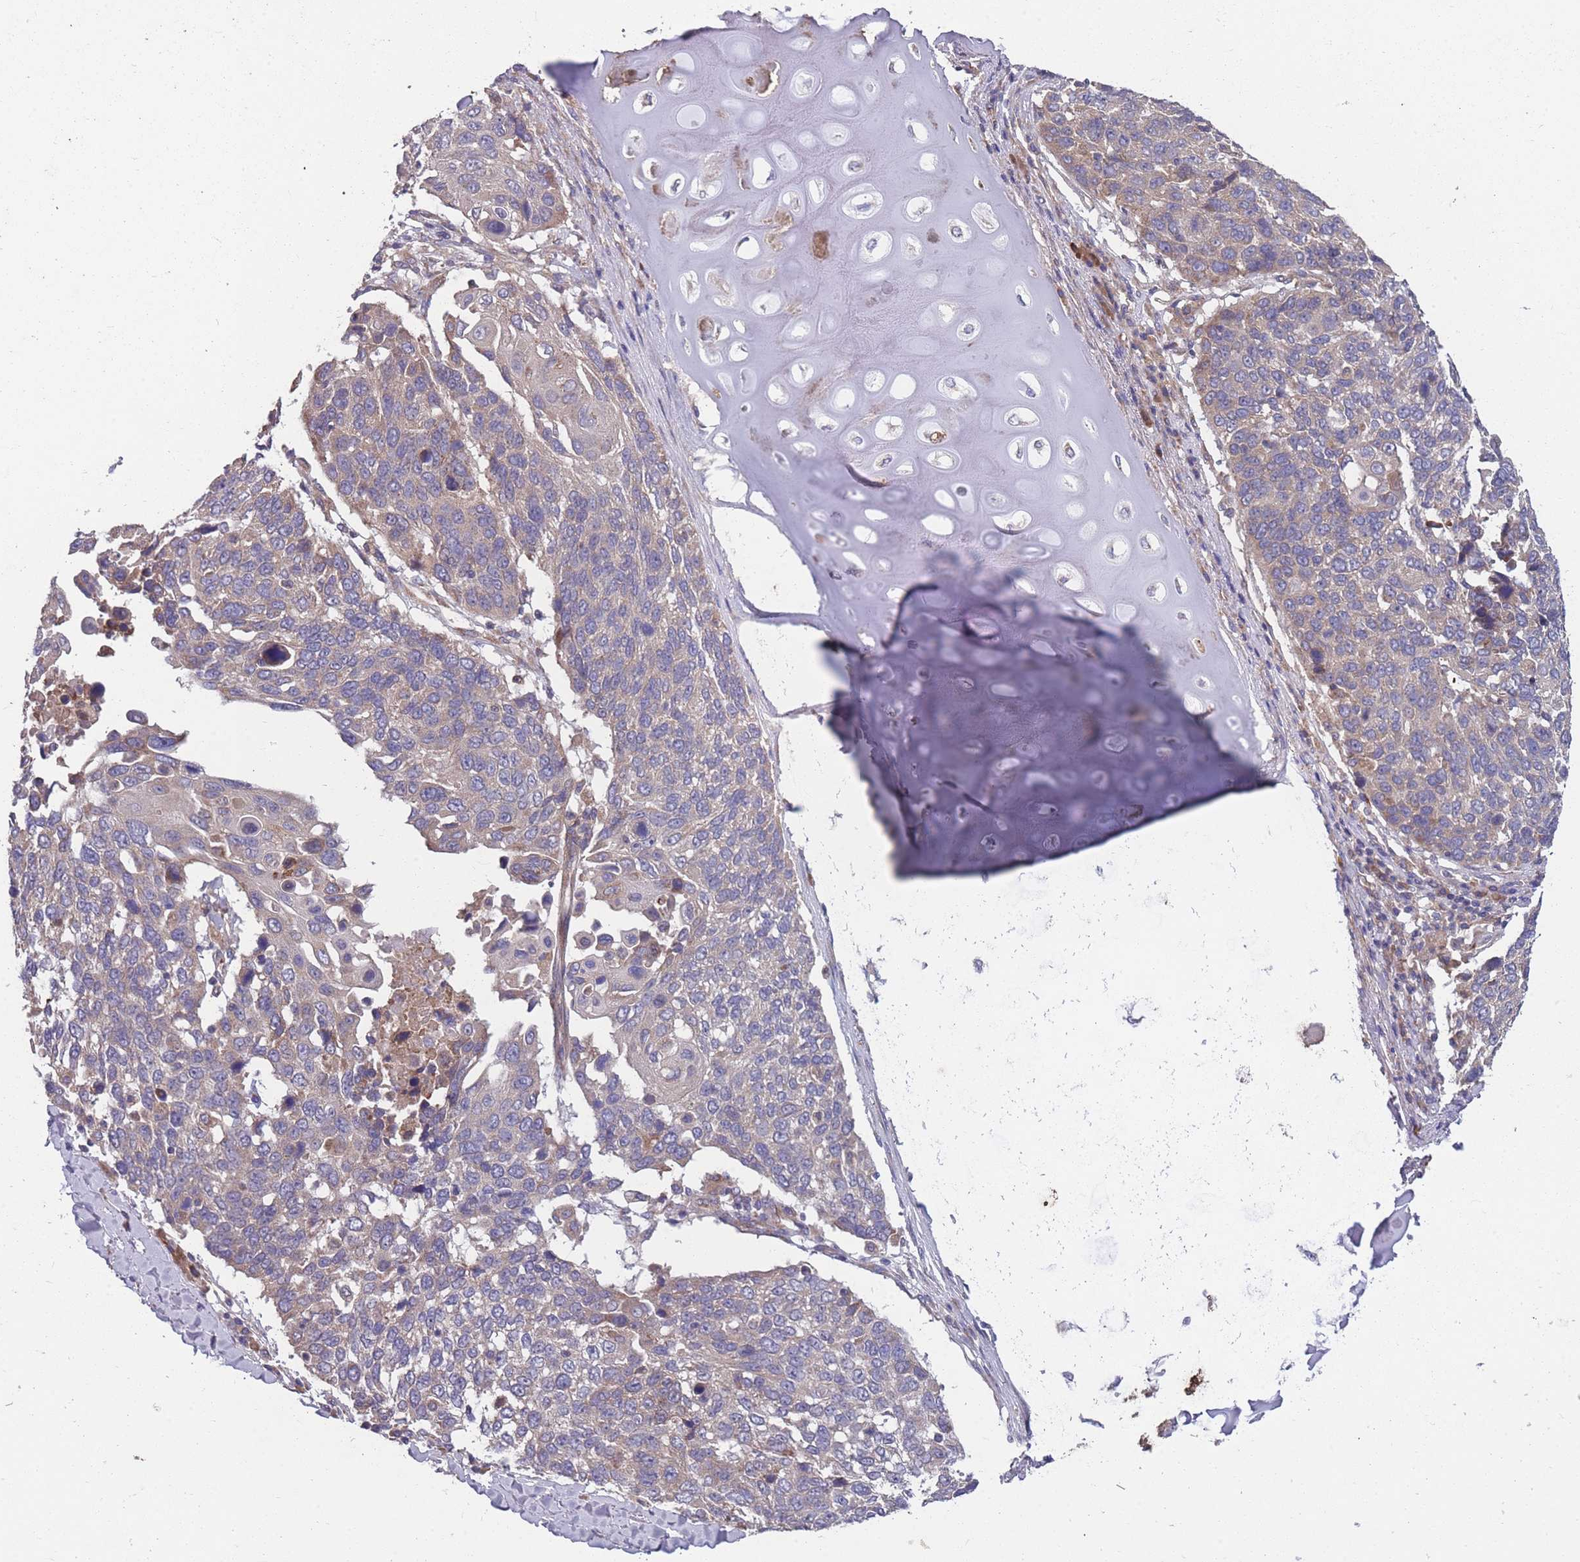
{"staining": {"intensity": "weak", "quantity": "25%-75%", "location": "cytoplasmic/membranous"}, "tissue": "lung cancer", "cell_type": "Tumor cells", "image_type": "cancer", "snomed": [{"axis": "morphology", "description": "Squamous cell carcinoma, NOS"}, {"axis": "topography", "description": "Lung"}], "caption": "Protein expression by immunohistochemistry (IHC) exhibits weak cytoplasmic/membranous staining in about 25%-75% of tumor cells in lung cancer. (DAB IHC, brown staining for protein, blue staining for nuclei).", "gene": "STIM2", "patient": {"sex": "male", "age": 66}}